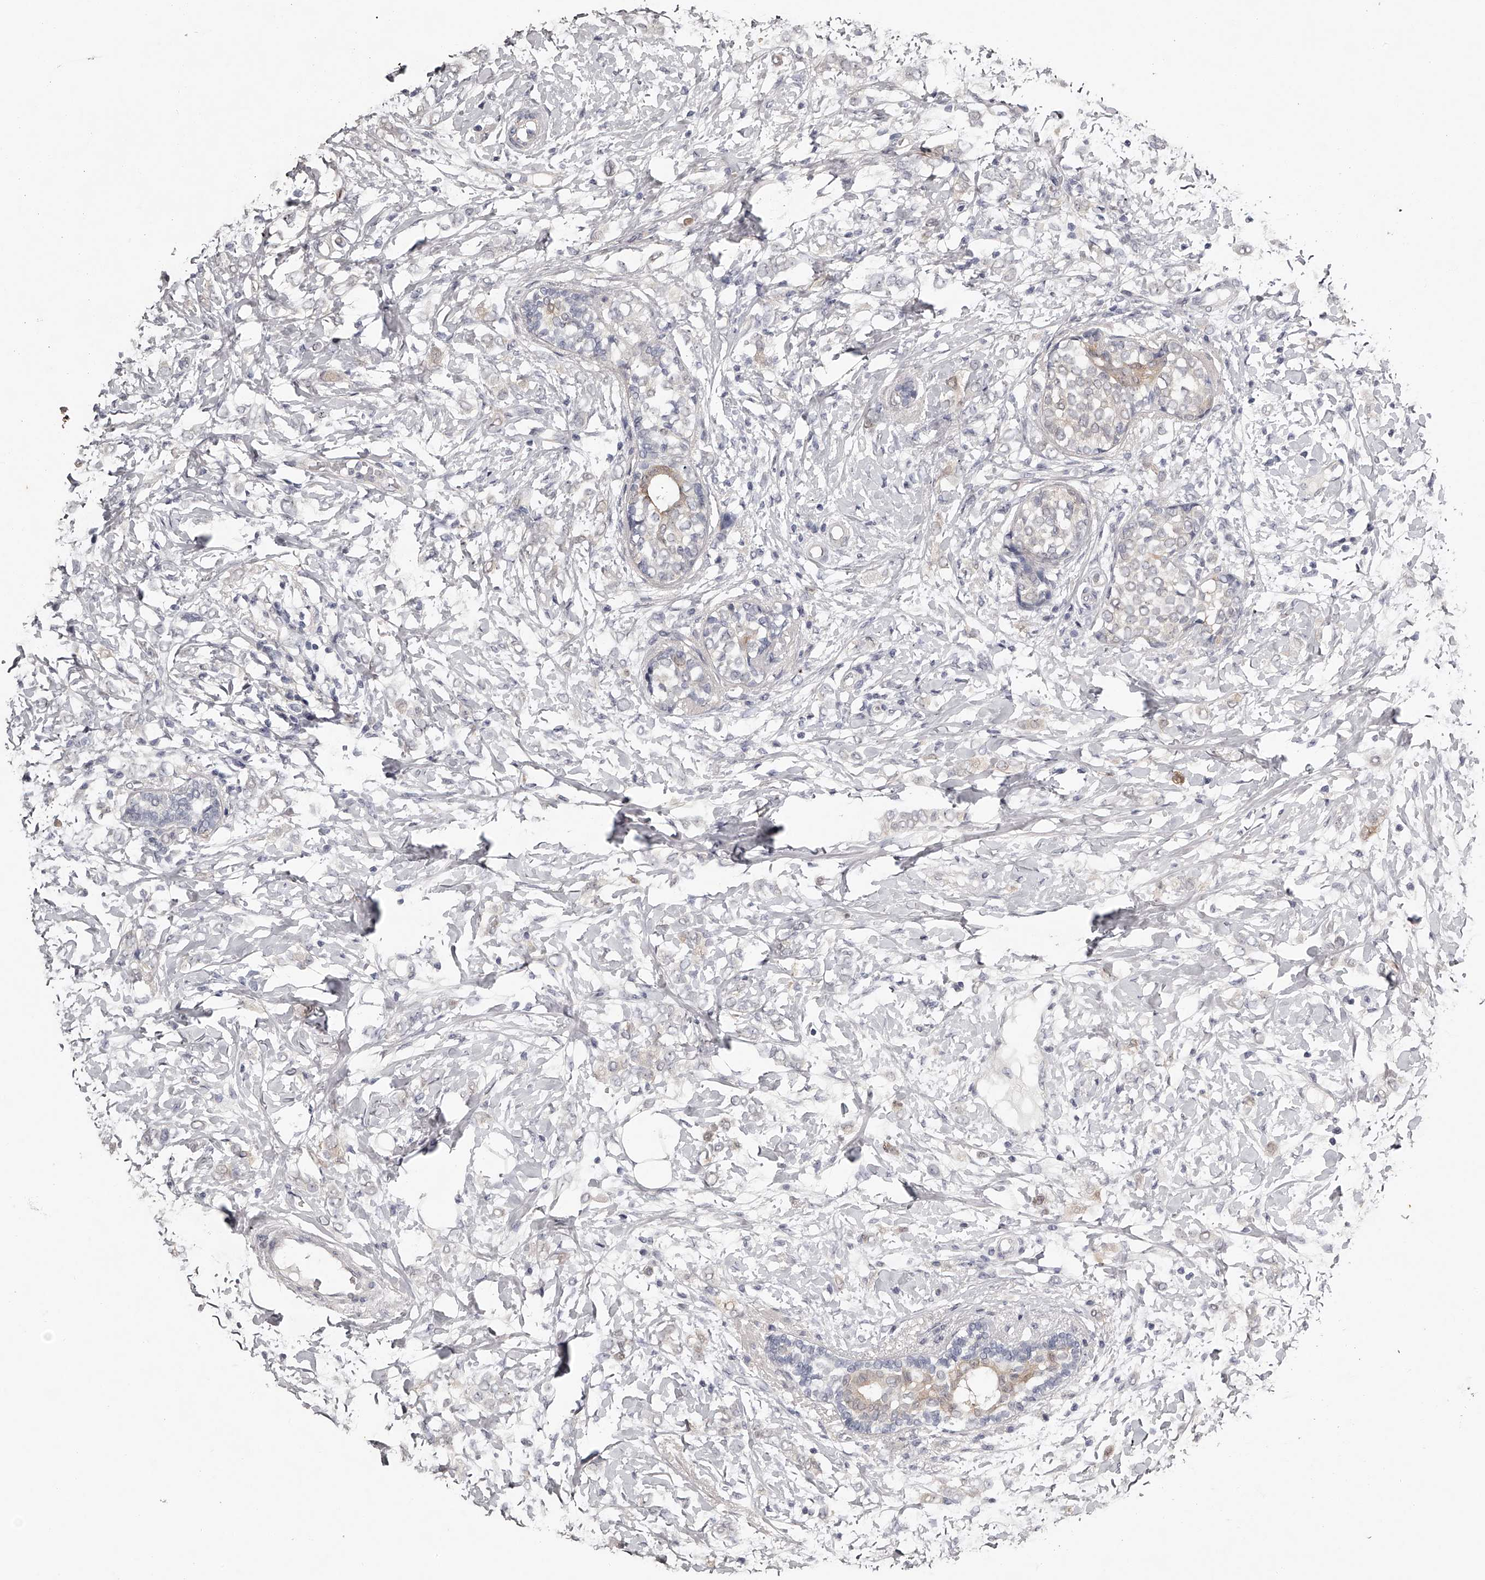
{"staining": {"intensity": "negative", "quantity": "none", "location": "none"}, "tissue": "breast cancer", "cell_type": "Tumor cells", "image_type": "cancer", "snomed": [{"axis": "morphology", "description": "Normal tissue, NOS"}, {"axis": "morphology", "description": "Lobular carcinoma"}, {"axis": "topography", "description": "Breast"}], "caption": "Immunohistochemical staining of breast cancer reveals no significant positivity in tumor cells.", "gene": "GGCT", "patient": {"sex": "female", "age": 47}}